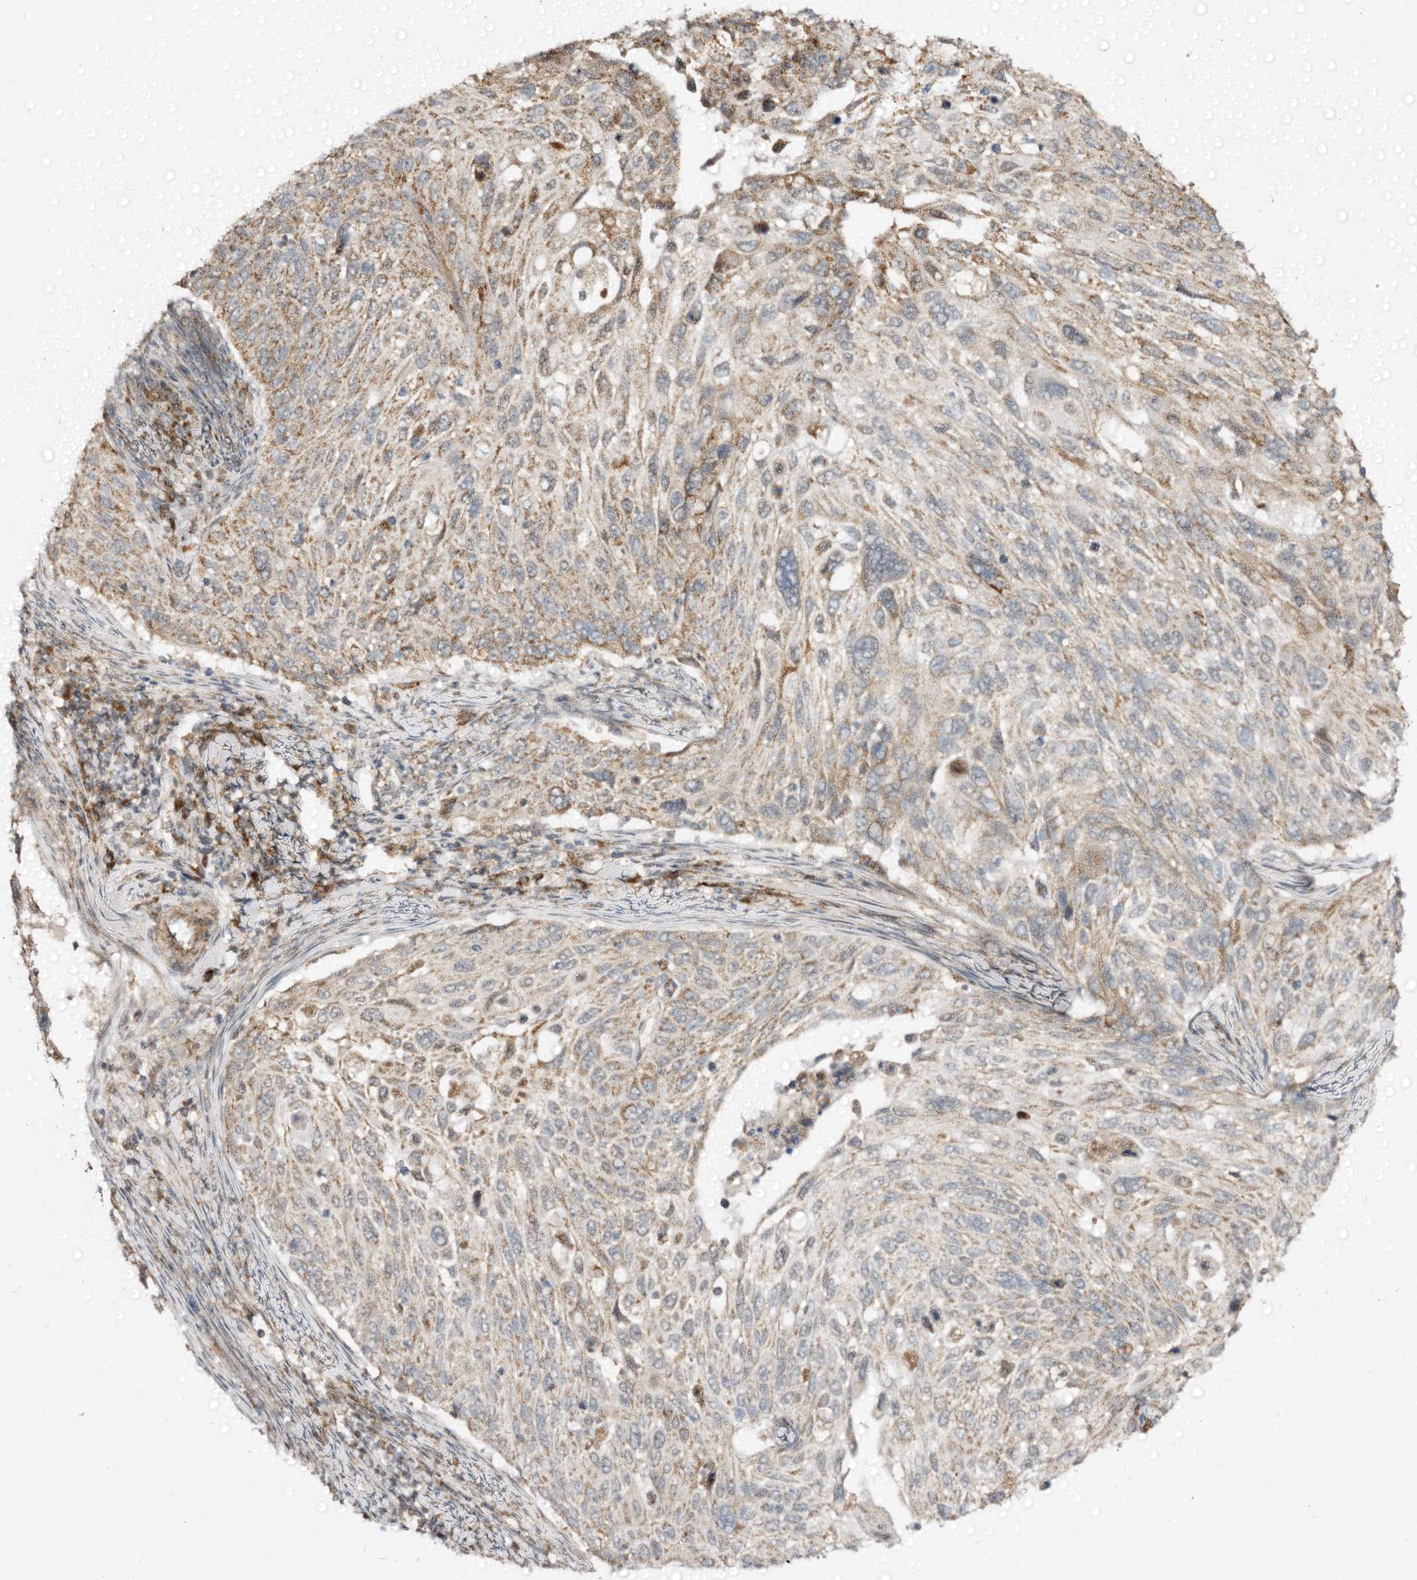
{"staining": {"intensity": "weak", "quantity": ">75%", "location": "cytoplasmic/membranous"}, "tissue": "cervical cancer", "cell_type": "Tumor cells", "image_type": "cancer", "snomed": [{"axis": "morphology", "description": "Squamous cell carcinoma, NOS"}, {"axis": "topography", "description": "Cervix"}], "caption": "High-magnification brightfield microscopy of cervical squamous cell carcinoma stained with DAB (brown) and counterstained with hematoxylin (blue). tumor cells exhibit weak cytoplasmic/membranous staining is appreciated in approximately>75% of cells.", "gene": "CBR4", "patient": {"sex": "female", "age": 70}}